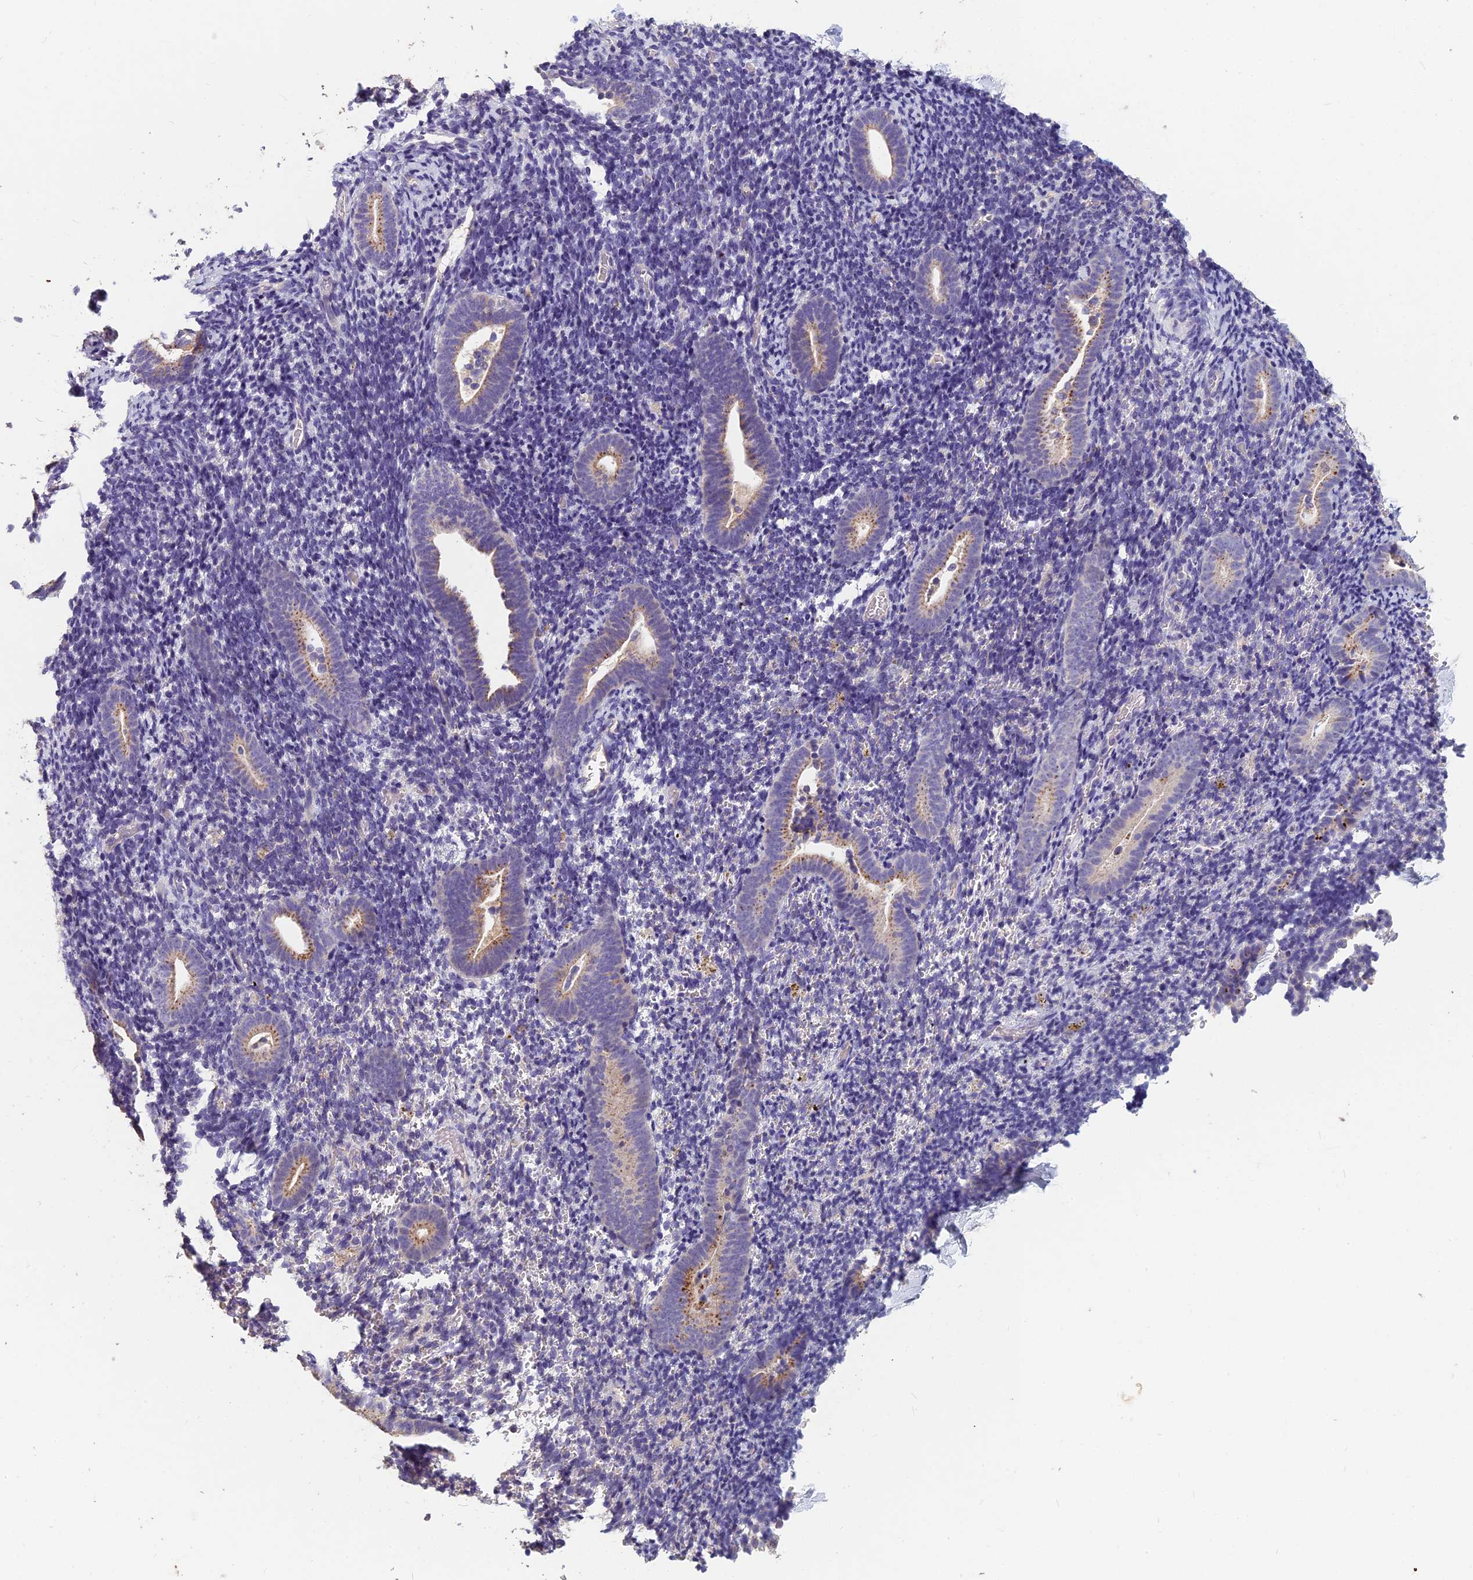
{"staining": {"intensity": "negative", "quantity": "none", "location": "none"}, "tissue": "endometrium", "cell_type": "Cells in endometrial stroma", "image_type": "normal", "snomed": [{"axis": "morphology", "description": "Normal tissue, NOS"}, {"axis": "topography", "description": "Endometrium"}], "caption": "The micrograph demonstrates no significant positivity in cells in endometrial stroma of endometrium. The staining was performed using DAB (3,3'-diaminobenzidine) to visualize the protein expression in brown, while the nuclei were stained in blue with hematoxylin (Magnification: 20x).", "gene": "CEACAM16", "patient": {"sex": "female", "age": 51}}